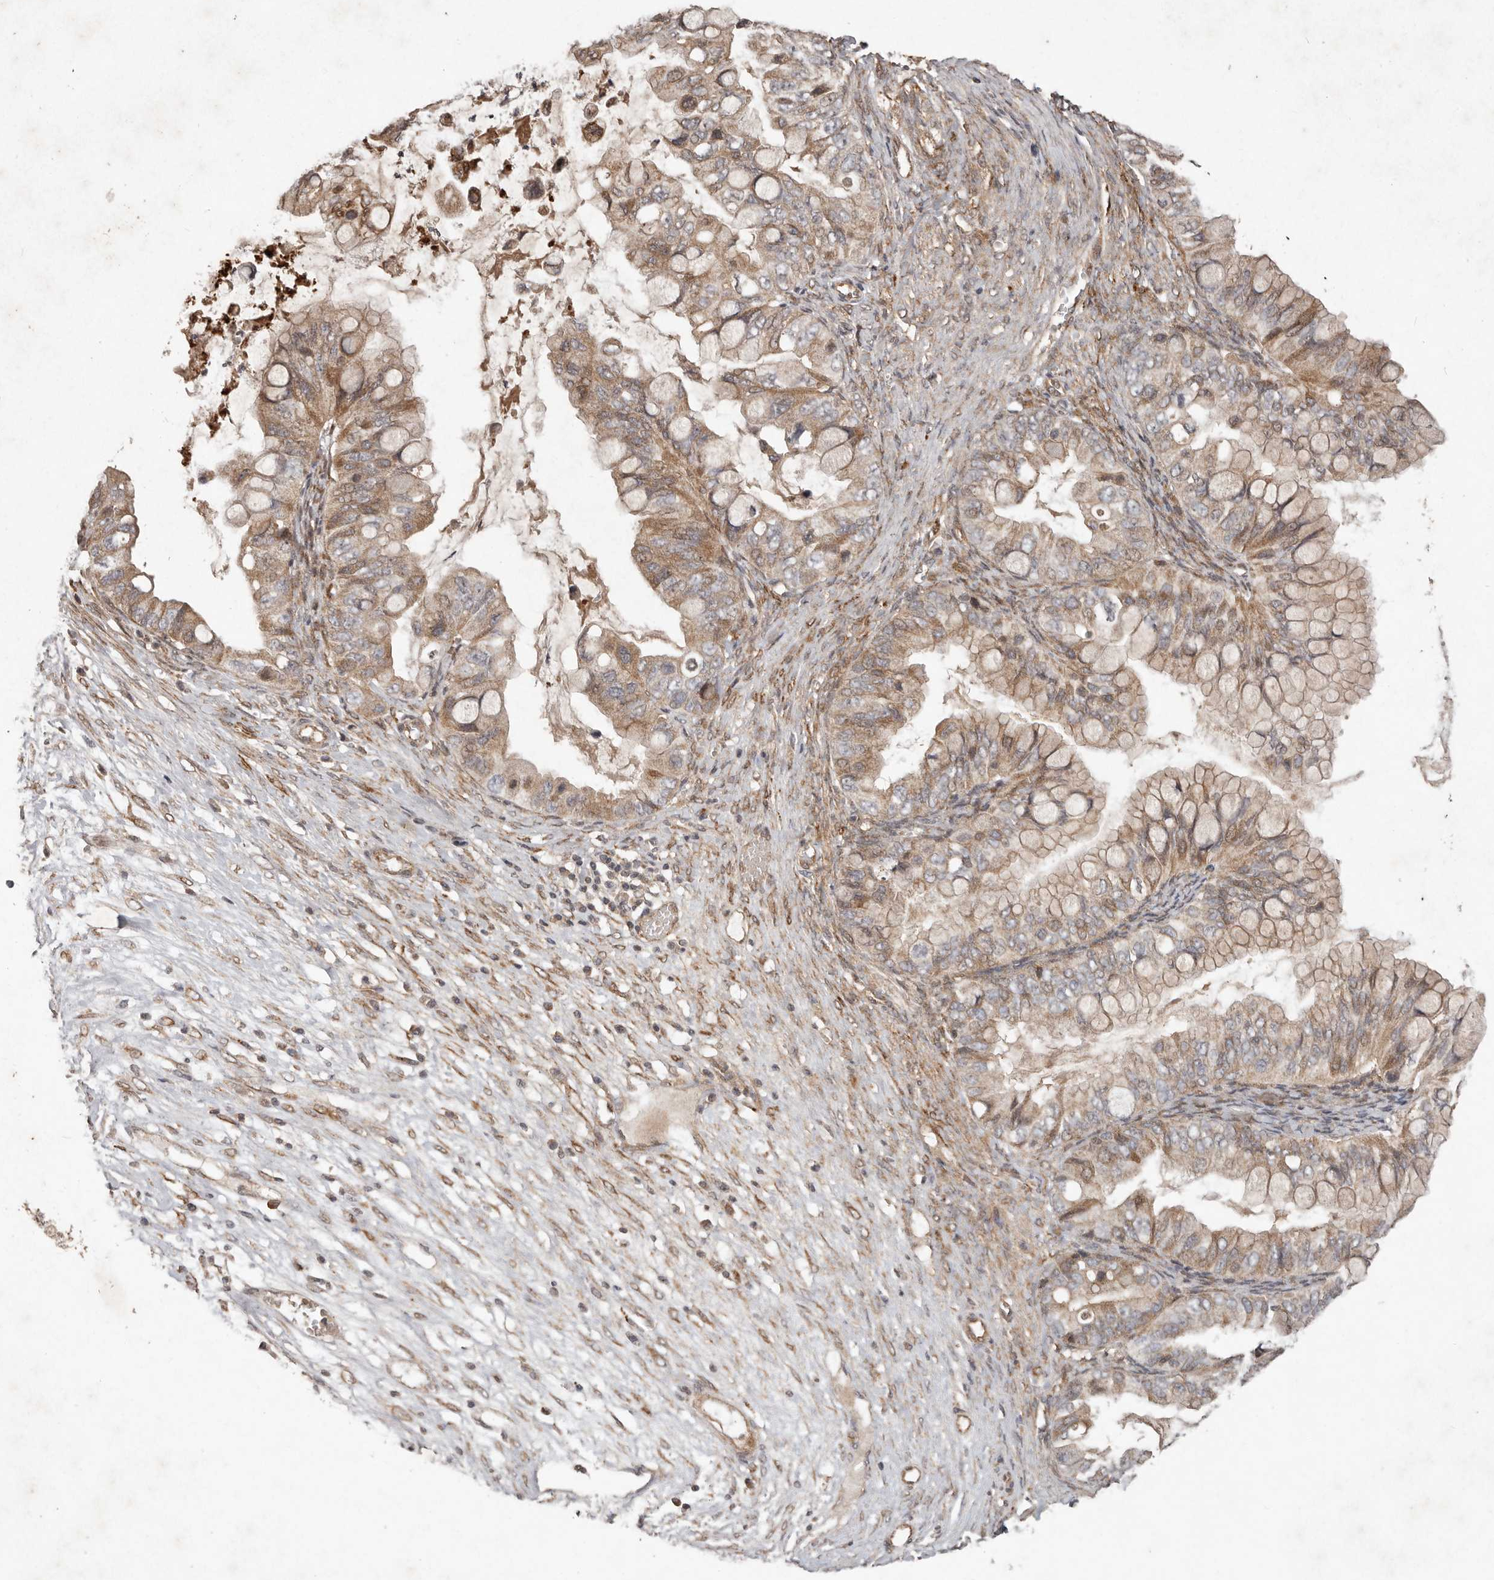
{"staining": {"intensity": "moderate", "quantity": ">75%", "location": "cytoplasmic/membranous"}, "tissue": "ovarian cancer", "cell_type": "Tumor cells", "image_type": "cancer", "snomed": [{"axis": "morphology", "description": "Cystadenocarcinoma, mucinous, NOS"}, {"axis": "topography", "description": "Ovary"}], "caption": "Immunohistochemical staining of ovarian mucinous cystadenocarcinoma reveals medium levels of moderate cytoplasmic/membranous positivity in approximately >75% of tumor cells. The staining was performed using DAB, with brown indicating positive protein expression. Nuclei are stained blue with hematoxylin.", "gene": "PLOD2", "patient": {"sex": "female", "age": 80}}